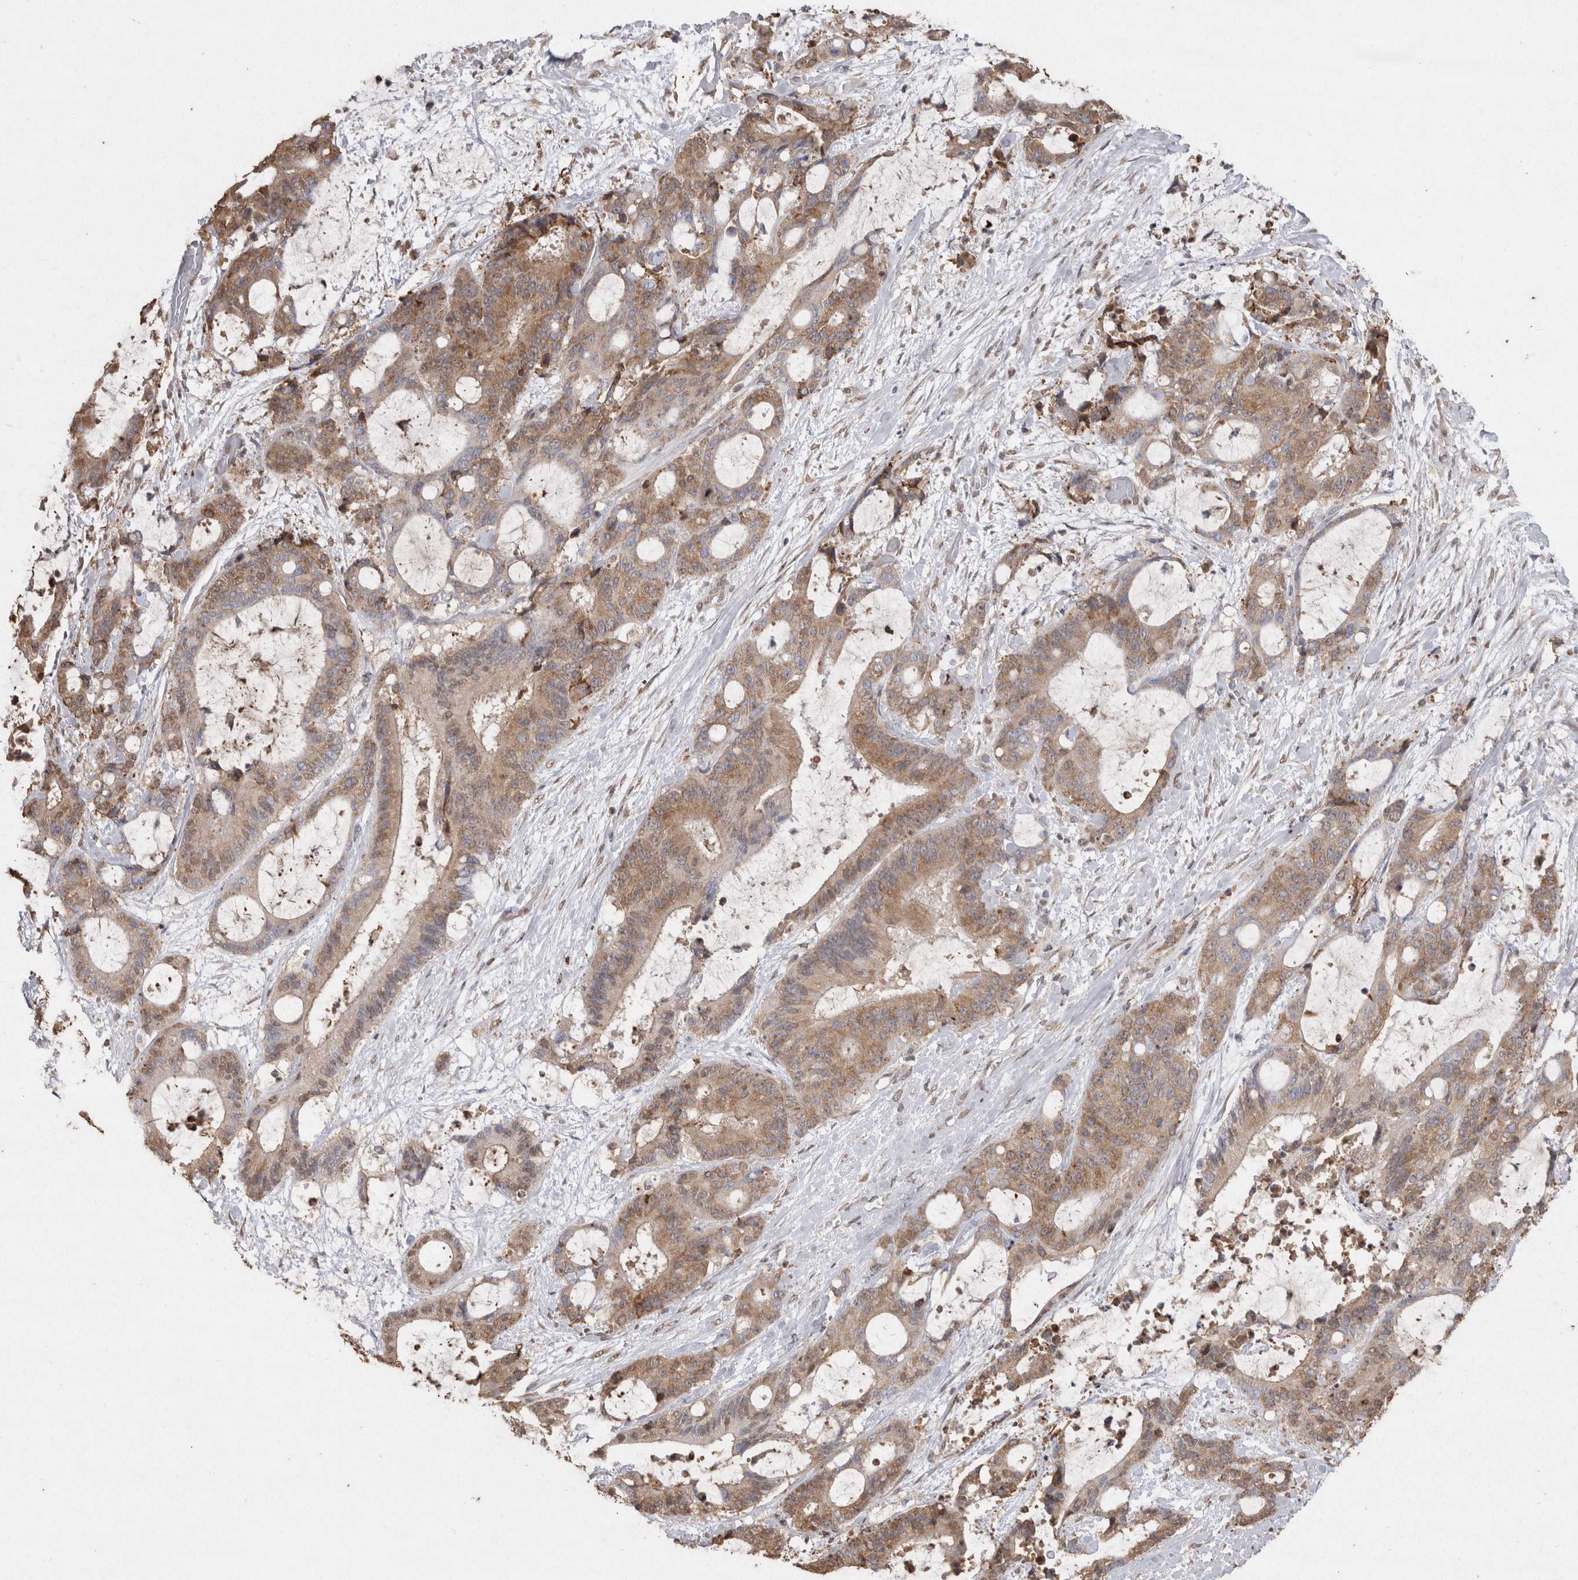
{"staining": {"intensity": "moderate", "quantity": ">75%", "location": "cytoplasmic/membranous"}, "tissue": "liver cancer", "cell_type": "Tumor cells", "image_type": "cancer", "snomed": [{"axis": "morphology", "description": "Cholangiocarcinoma"}, {"axis": "topography", "description": "Liver"}], "caption": "A brown stain highlights moderate cytoplasmic/membranous expression of a protein in human liver cancer (cholangiocarcinoma) tumor cells.", "gene": "CRELD2", "patient": {"sex": "female", "age": 73}}